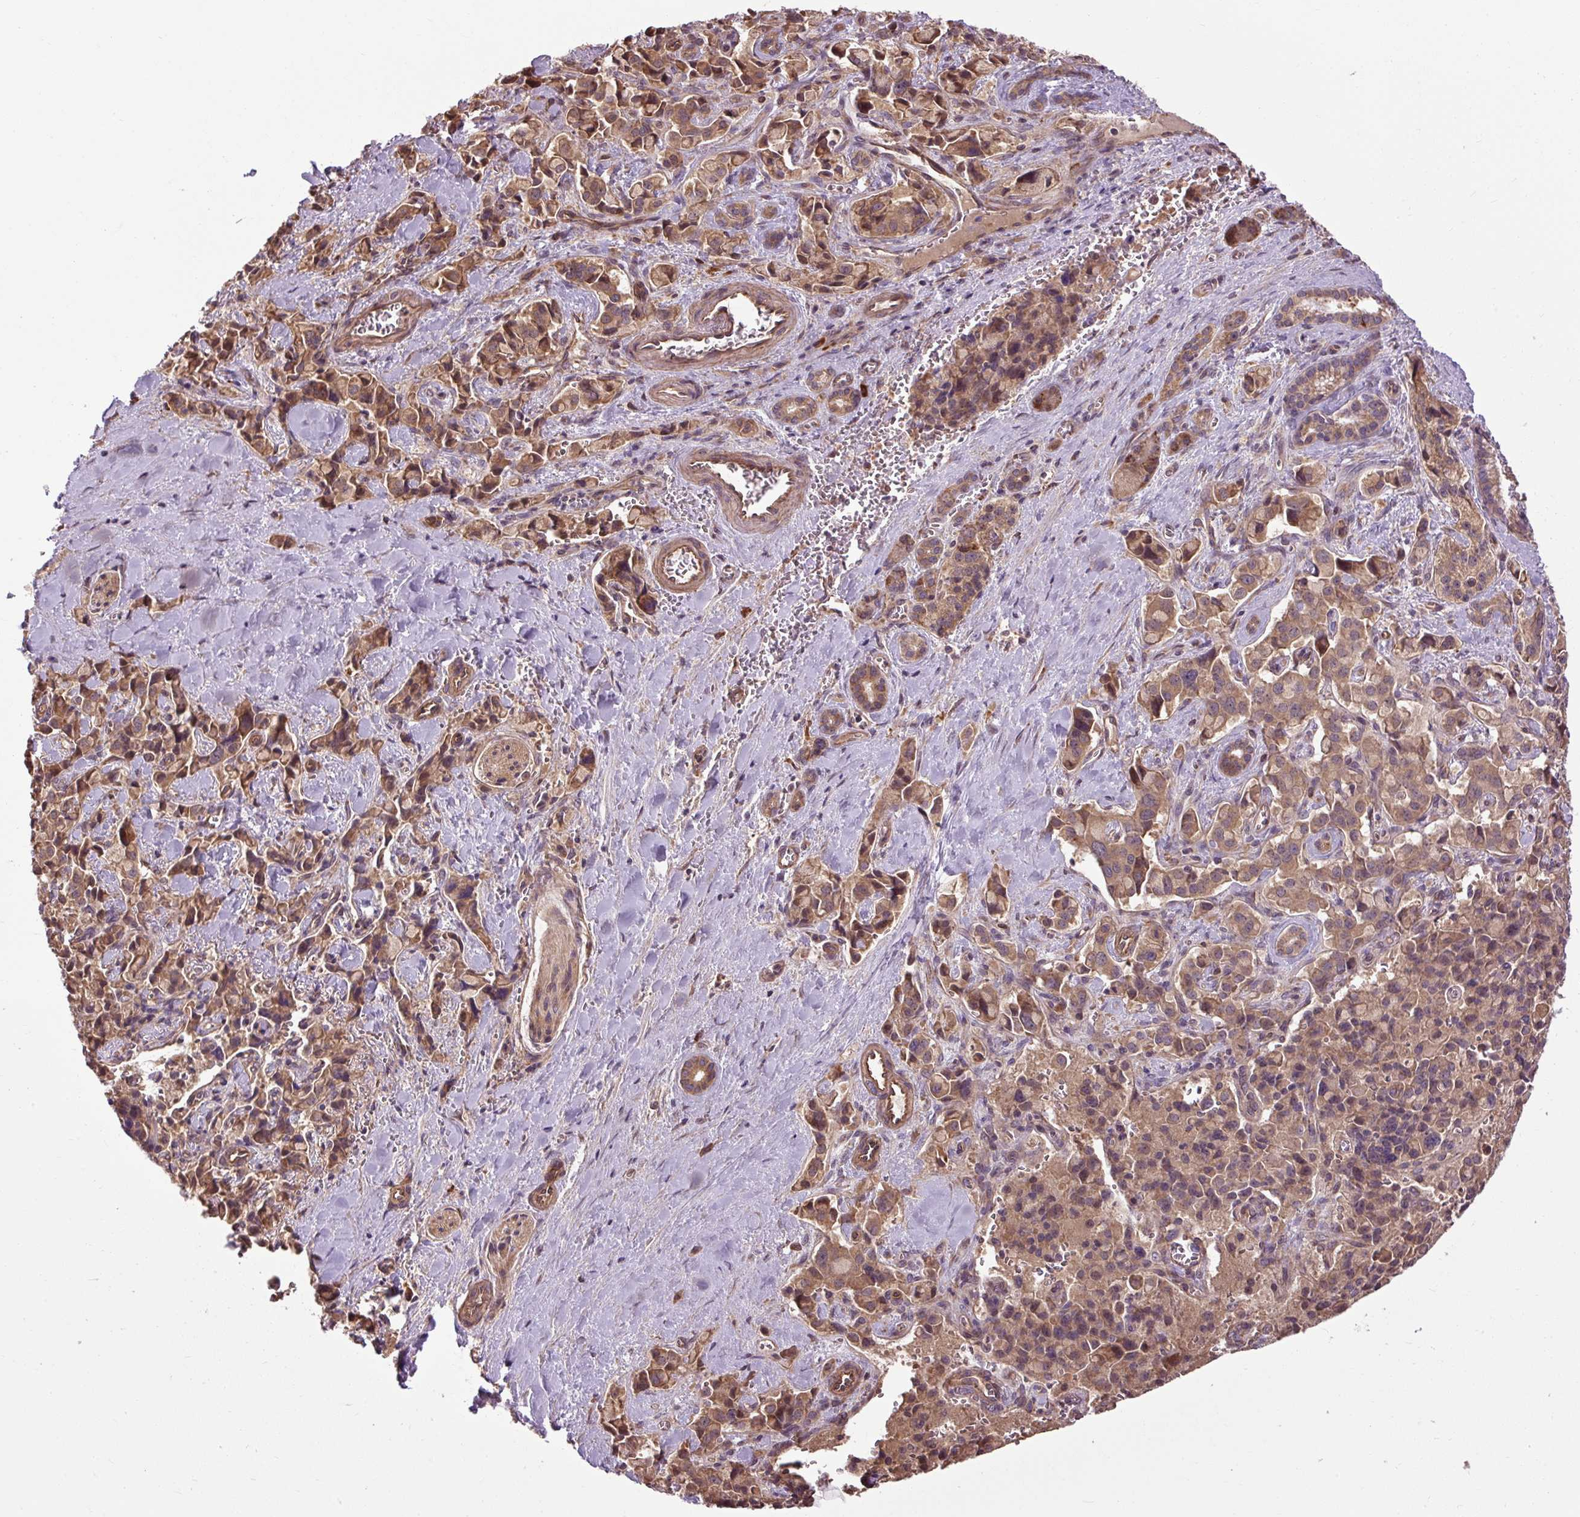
{"staining": {"intensity": "moderate", "quantity": ">75%", "location": "cytoplasmic/membranous"}, "tissue": "pancreatic cancer", "cell_type": "Tumor cells", "image_type": "cancer", "snomed": [{"axis": "morphology", "description": "Adenocarcinoma, NOS"}, {"axis": "topography", "description": "Pancreas"}], "caption": "An image of pancreatic cancer (adenocarcinoma) stained for a protein reveals moderate cytoplasmic/membranous brown staining in tumor cells.", "gene": "FLRT1", "patient": {"sex": "male", "age": 65}}